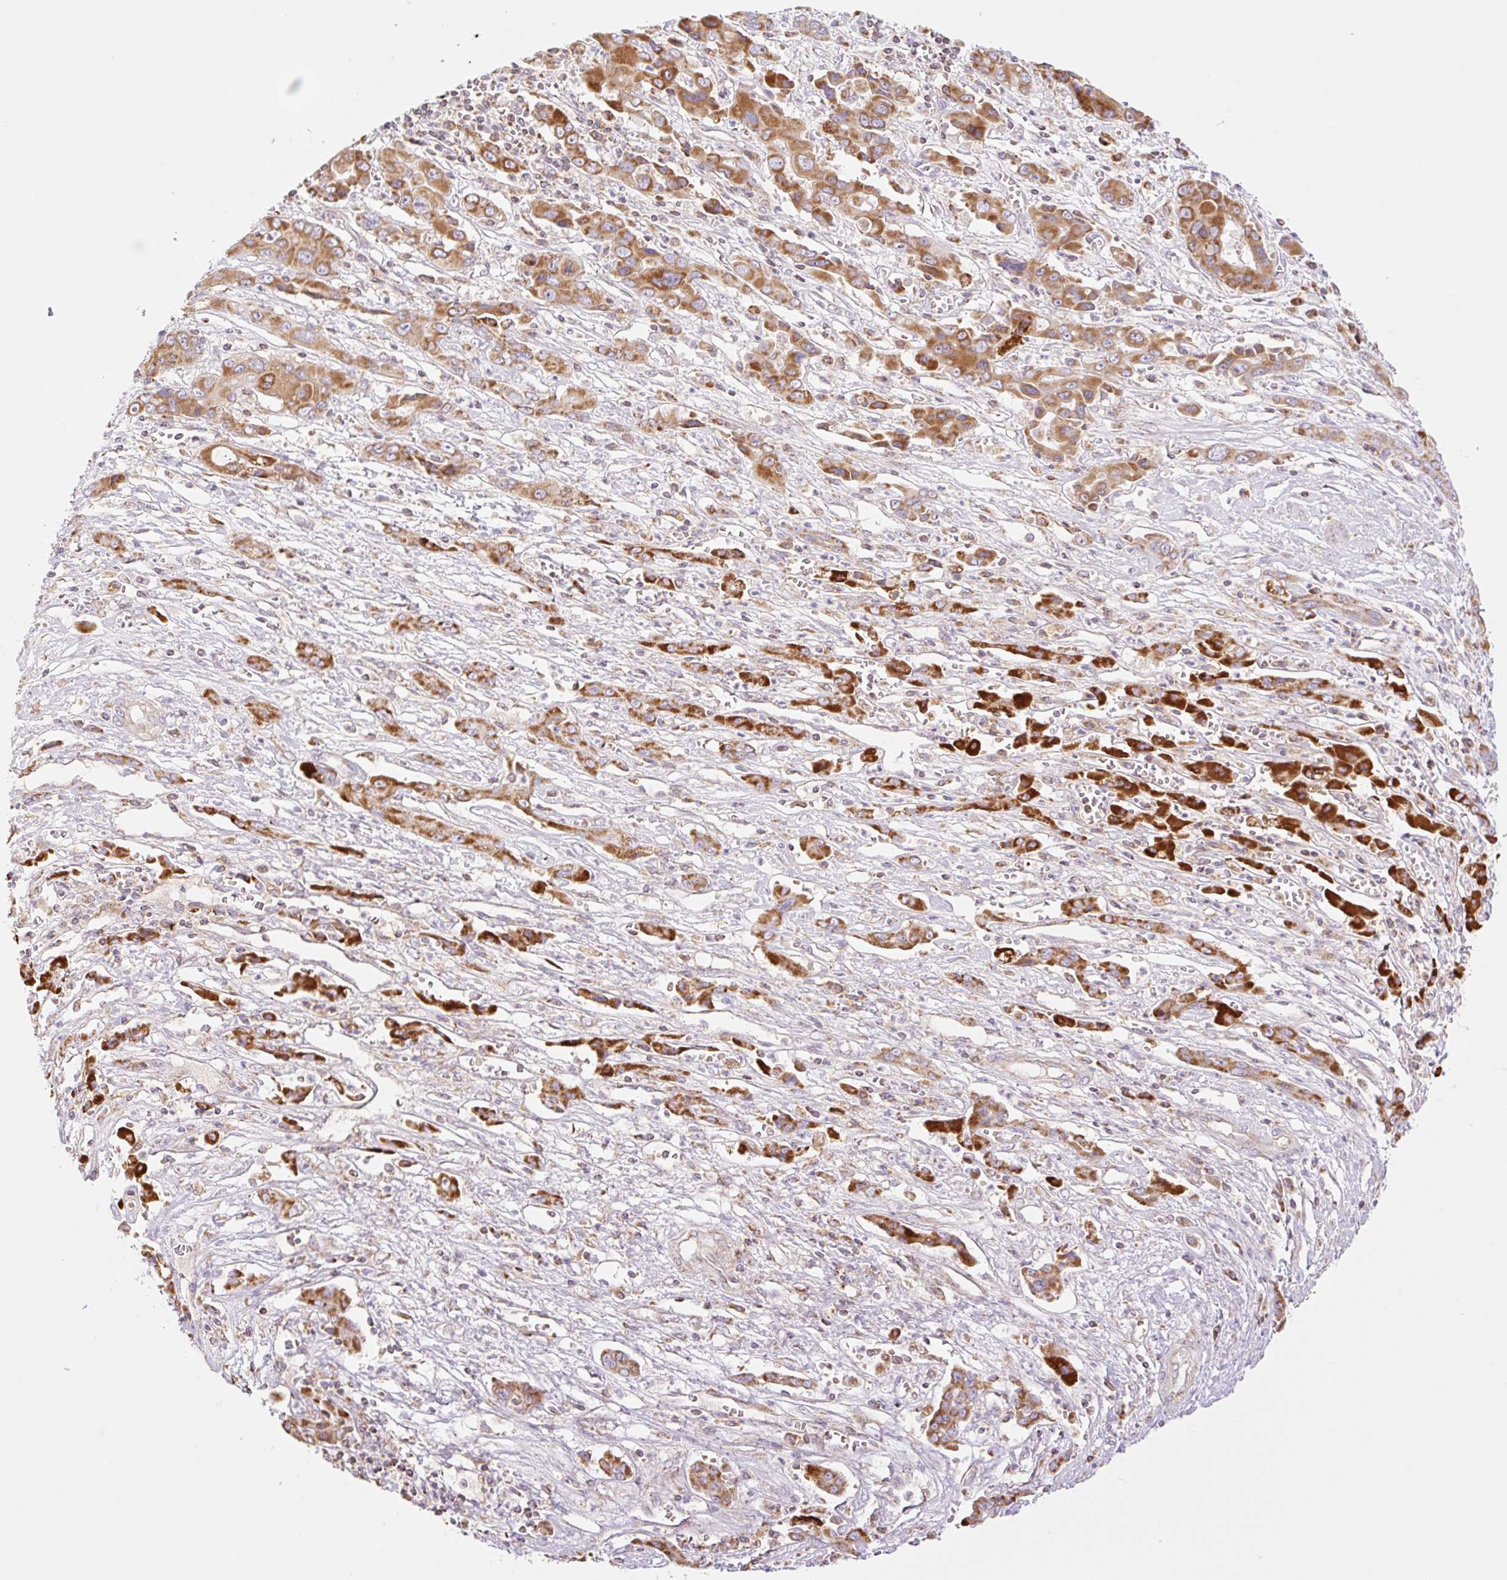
{"staining": {"intensity": "strong", "quantity": ">75%", "location": "cytoplasmic/membranous"}, "tissue": "liver cancer", "cell_type": "Tumor cells", "image_type": "cancer", "snomed": [{"axis": "morphology", "description": "Cholangiocarcinoma"}, {"axis": "topography", "description": "Liver"}], "caption": "Protein analysis of liver cancer (cholangiocarcinoma) tissue shows strong cytoplasmic/membranous positivity in approximately >75% of tumor cells.", "gene": "GOSR2", "patient": {"sex": "male", "age": 67}}